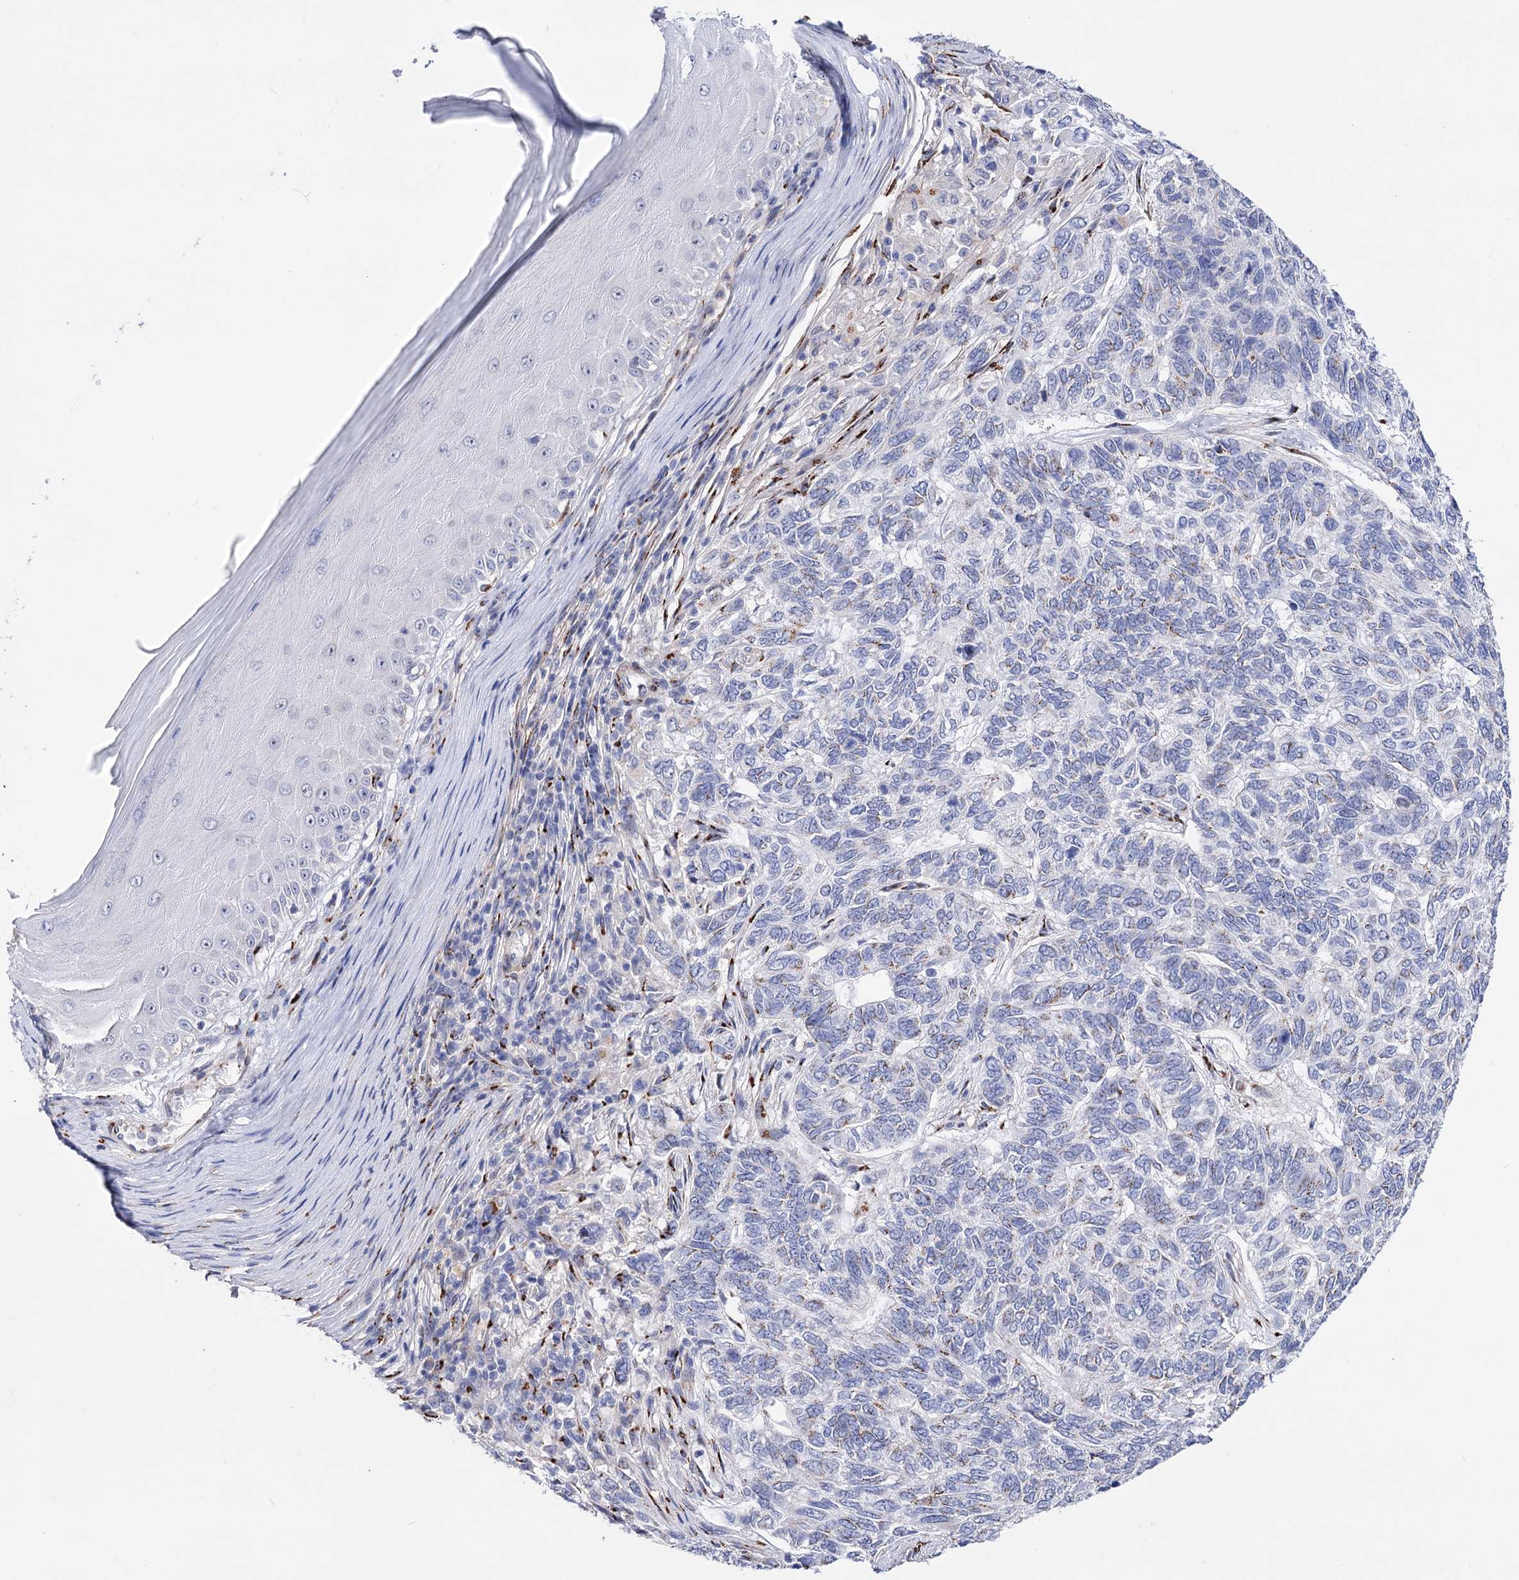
{"staining": {"intensity": "negative", "quantity": "none", "location": "none"}, "tissue": "skin cancer", "cell_type": "Tumor cells", "image_type": "cancer", "snomed": [{"axis": "morphology", "description": "Basal cell carcinoma"}, {"axis": "topography", "description": "Skin"}], "caption": "Micrograph shows no protein expression in tumor cells of skin cancer tissue. The staining was performed using DAB to visualize the protein expression in brown, while the nuclei were stained in blue with hematoxylin (Magnification: 20x).", "gene": "C11orf96", "patient": {"sex": "female", "age": 65}}